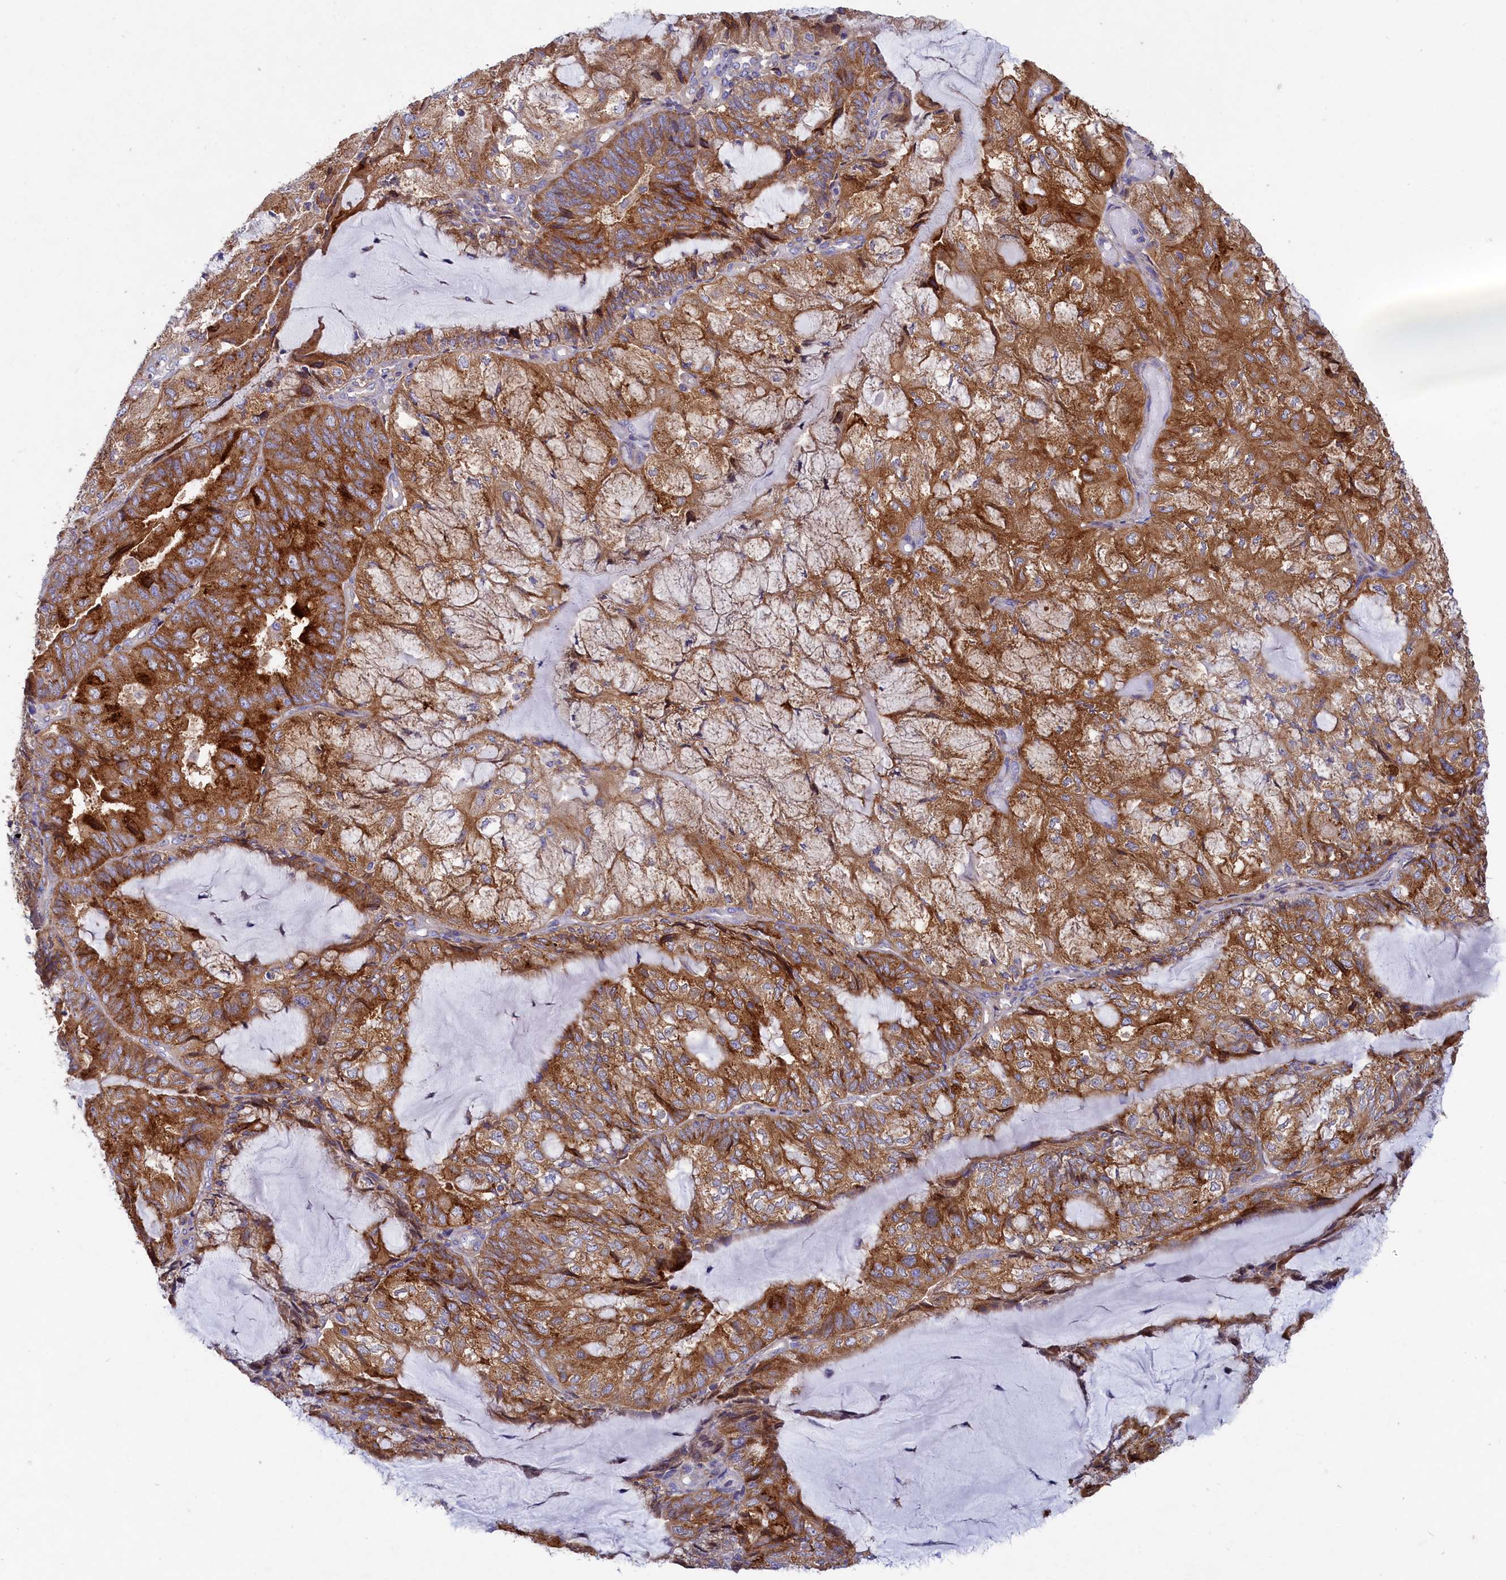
{"staining": {"intensity": "strong", "quantity": ">75%", "location": "cytoplasmic/membranous"}, "tissue": "endometrial cancer", "cell_type": "Tumor cells", "image_type": "cancer", "snomed": [{"axis": "morphology", "description": "Adenocarcinoma, NOS"}, {"axis": "topography", "description": "Endometrium"}], "caption": "About >75% of tumor cells in human adenocarcinoma (endometrial) exhibit strong cytoplasmic/membranous protein staining as visualized by brown immunohistochemical staining.", "gene": "SCAMP4", "patient": {"sex": "female", "age": 81}}